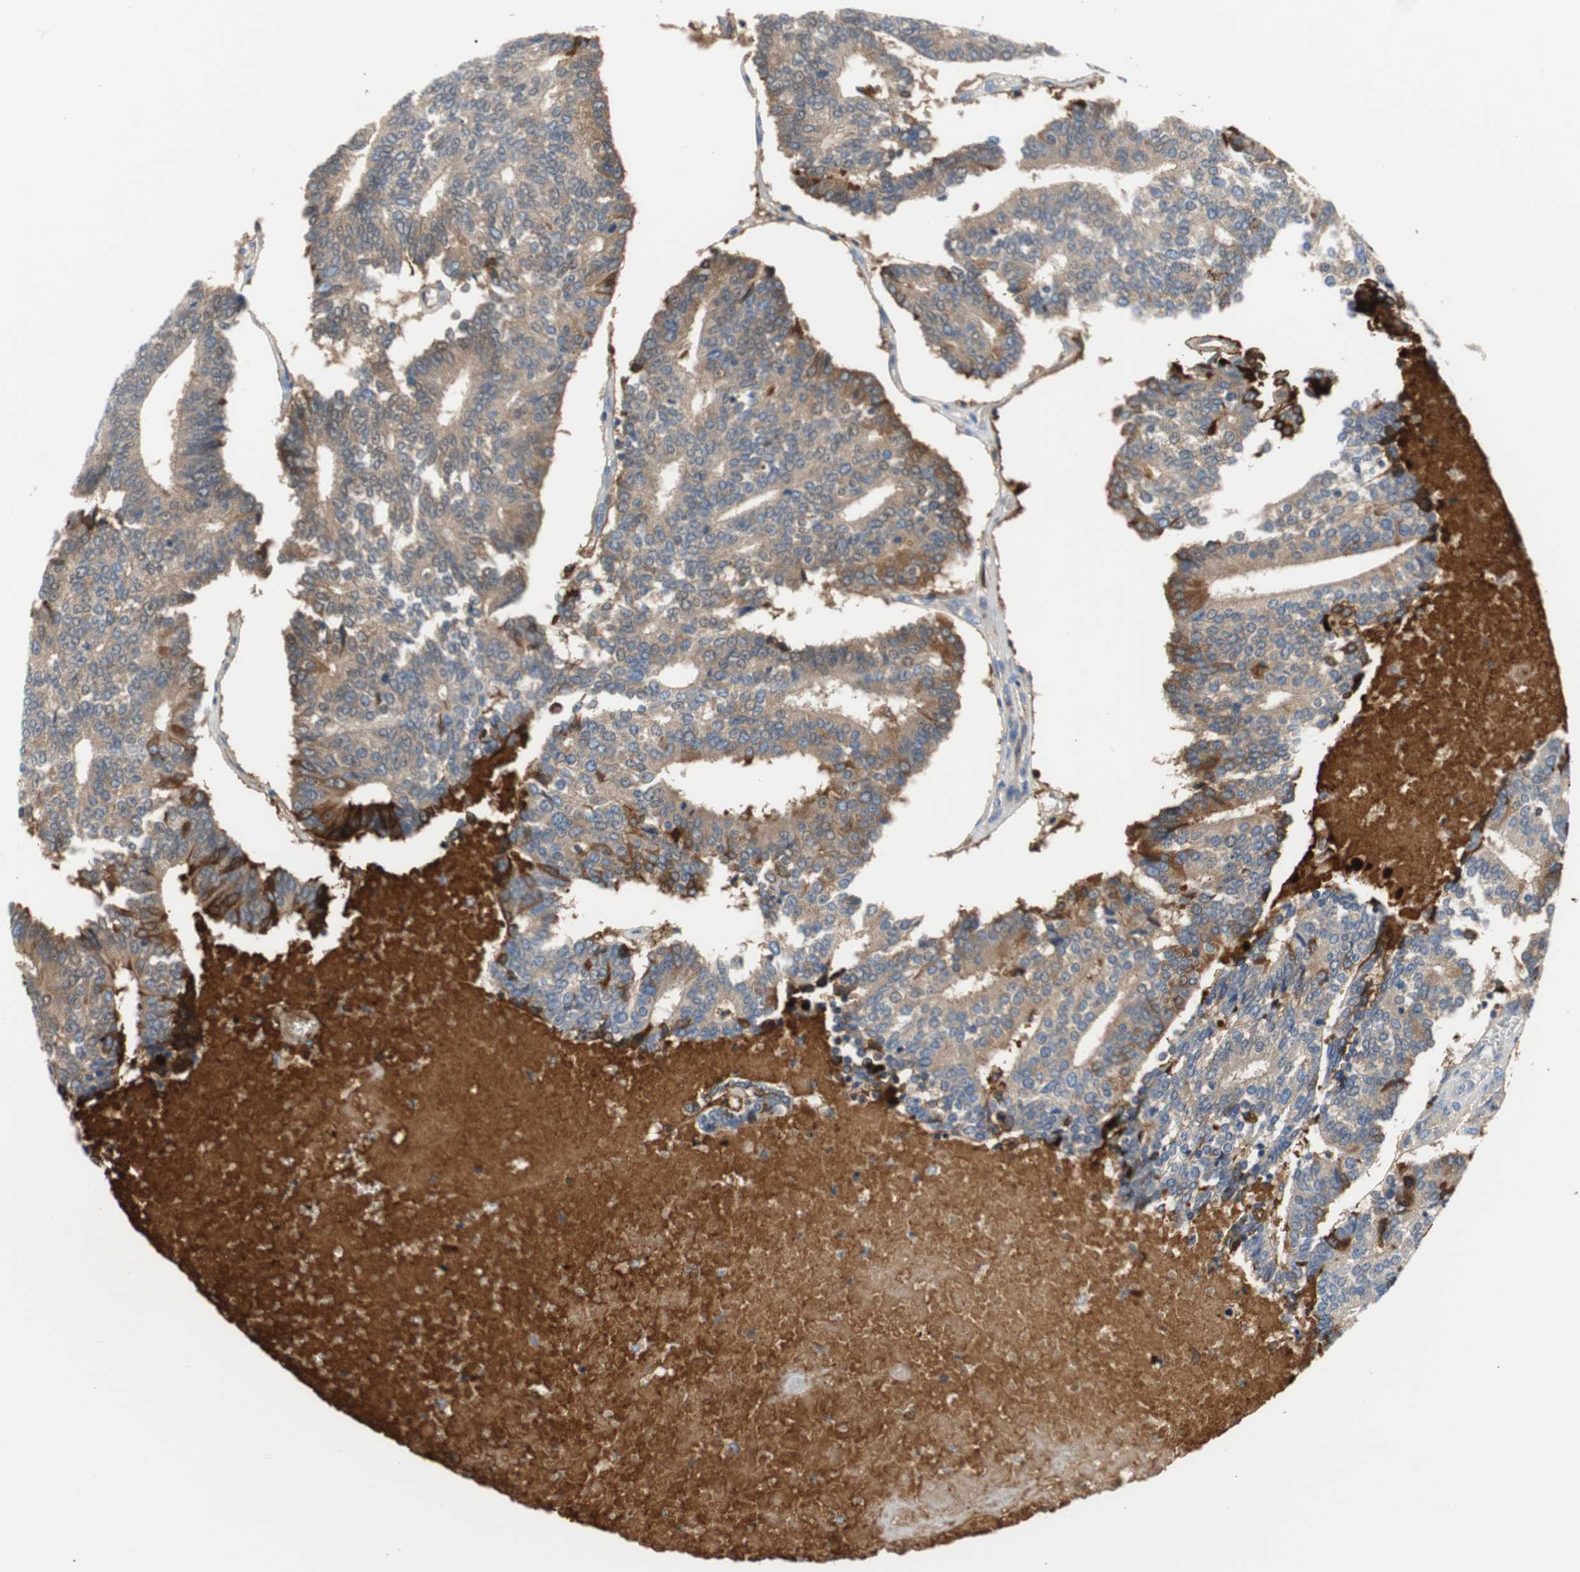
{"staining": {"intensity": "weak", "quantity": ">75%", "location": "cytoplasmic/membranous"}, "tissue": "prostate cancer", "cell_type": "Tumor cells", "image_type": "cancer", "snomed": [{"axis": "morphology", "description": "Adenocarcinoma, High grade"}, {"axis": "topography", "description": "Prostate"}], "caption": "The photomicrograph exhibits immunohistochemical staining of prostate high-grade adenocarcinoma. There is weak cytoplasmic/membranous staining is appreciated in about >75% of tumor cells.", "gene": "APCS", "patient": {"sex": "male", "age": 55}}